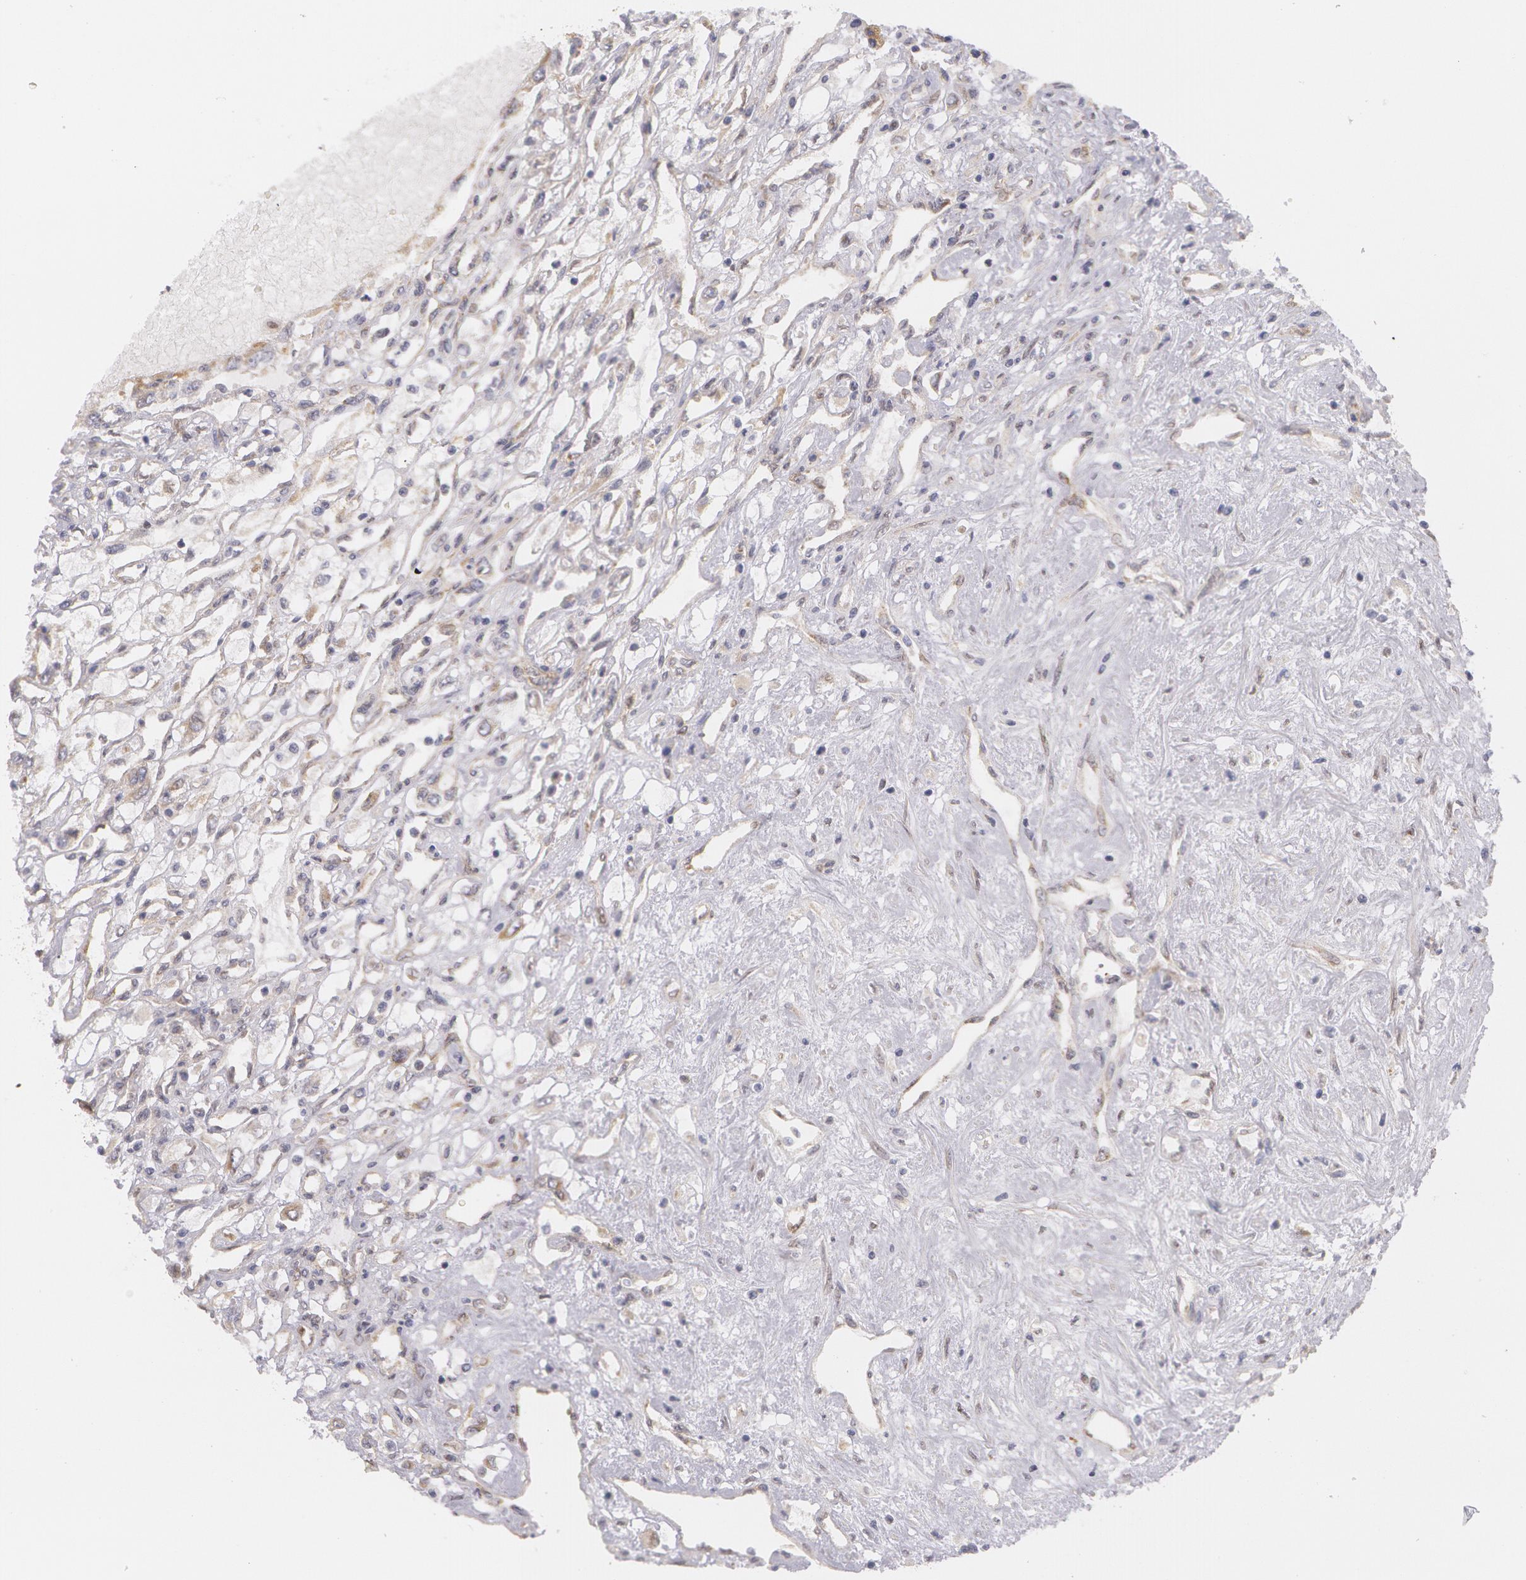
{"staining": {"intensity": "weak", "quantity": "<25%", "location": "cytoplasmic/membranous"}, "tissue": "renal cancer", "cell_type": "Tumor cells", "image_type": "cancer", "snomed": [{"axis": "morphology", "description": "Adenocarcinoma, NOS"}, {"axis": "topography", "description": "Kidney"}], "caption": "Immunohistochemistry of human renal cancer reveals no positivity in tumor cells.", "gene": "KRT18", "patient": {"sex": "male", "age": 57}}